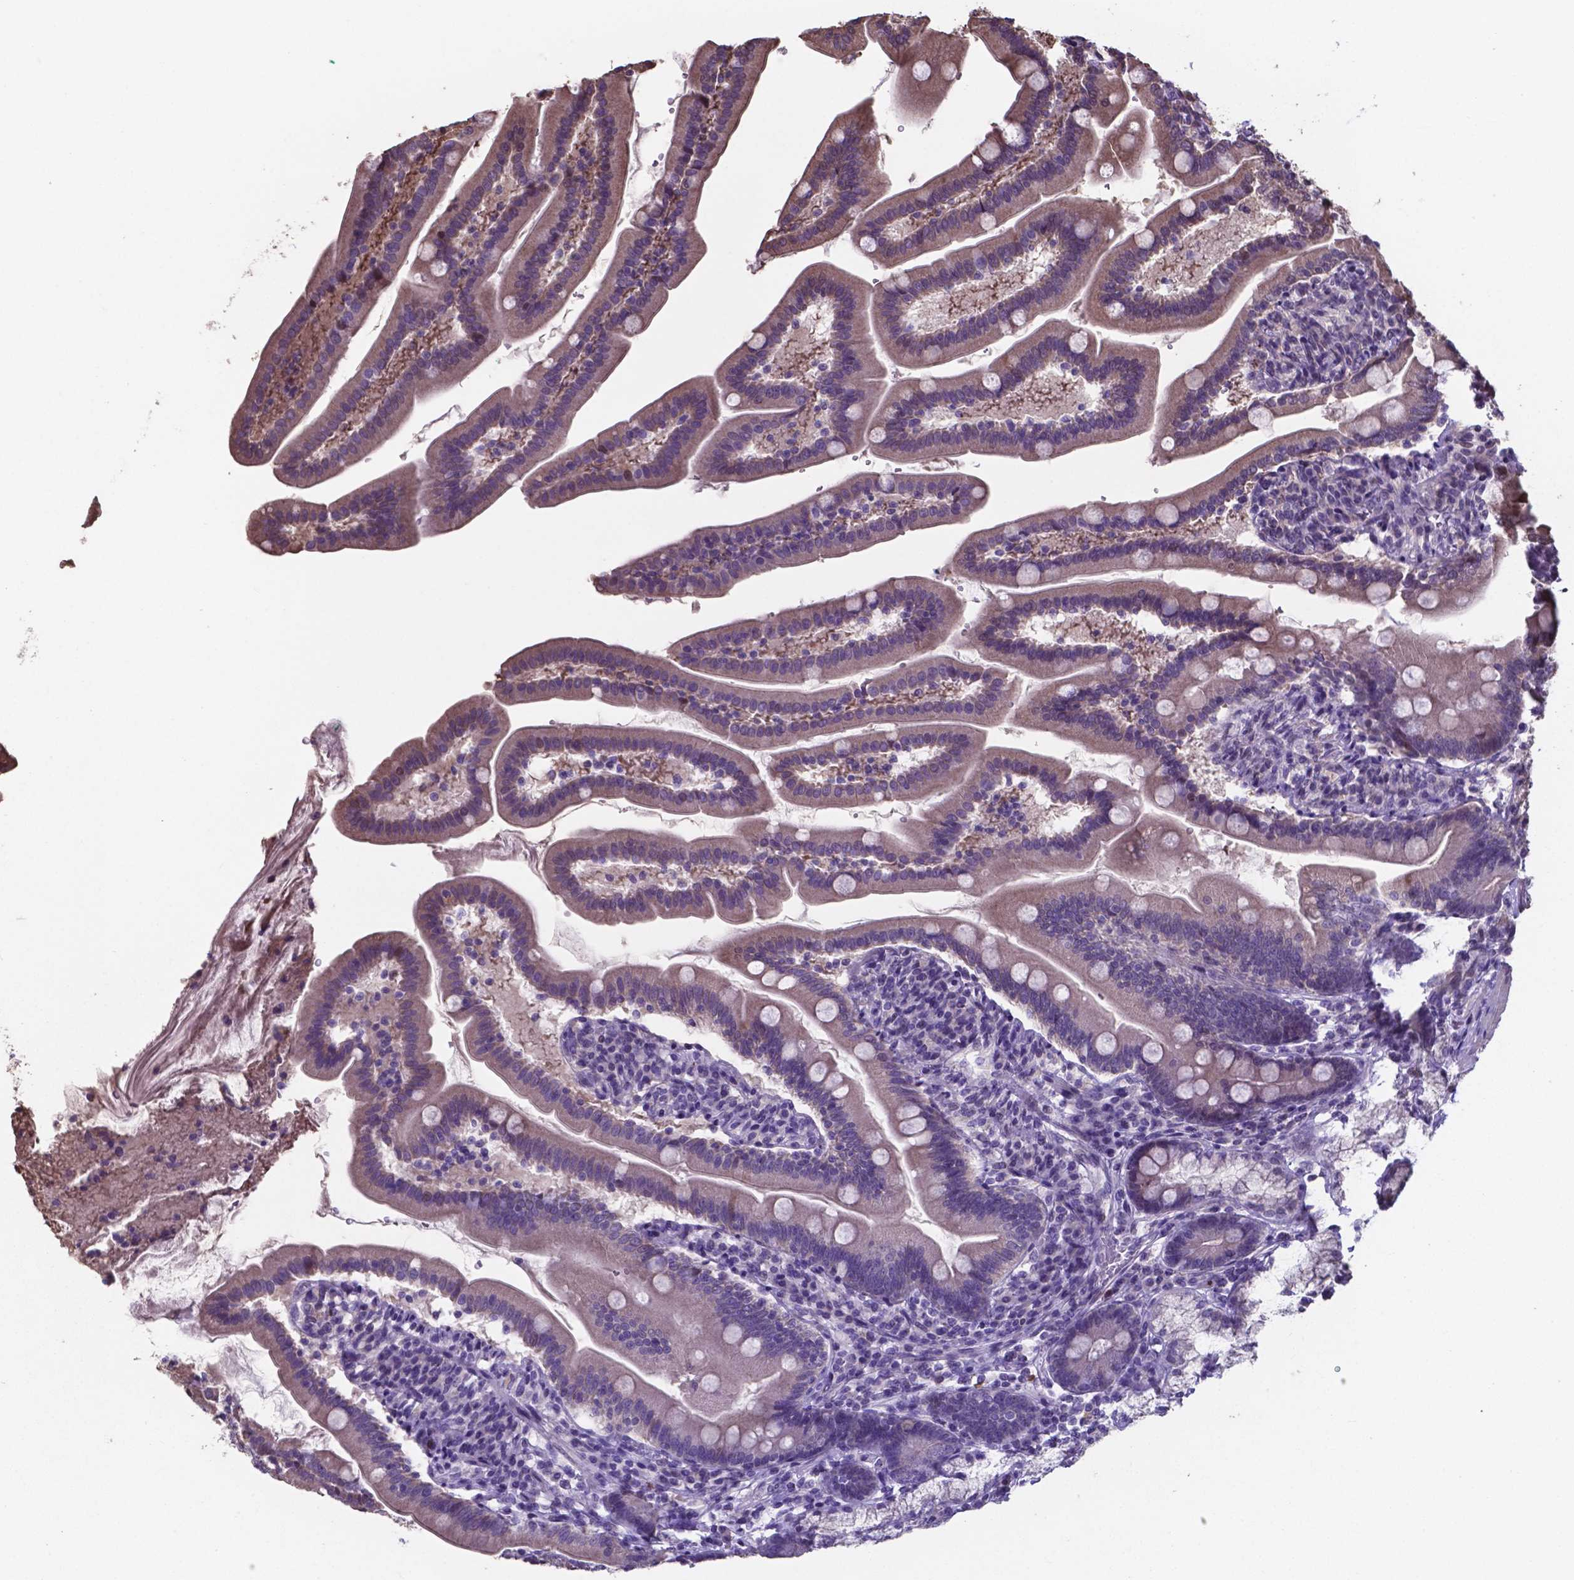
{"staining": {"intensity": "weak", "quantity": "<25%", "location": "cytoplasmic/membranous"}, "tissue": "duodenum", "cell_type": "Glandular cells", "image_type": "normal", "snomed": [{"axis": "morphology", "description": "Normal tissue, NOS"}, {"axis": "topography", "description": "Duodenum"}], "caption": "Unremarkable duodenum was stained to show a protein in brown. There is no significant expression in glandular cells.", "gene": "MLC1", "patient": {"sex": "female", "age": 67}}